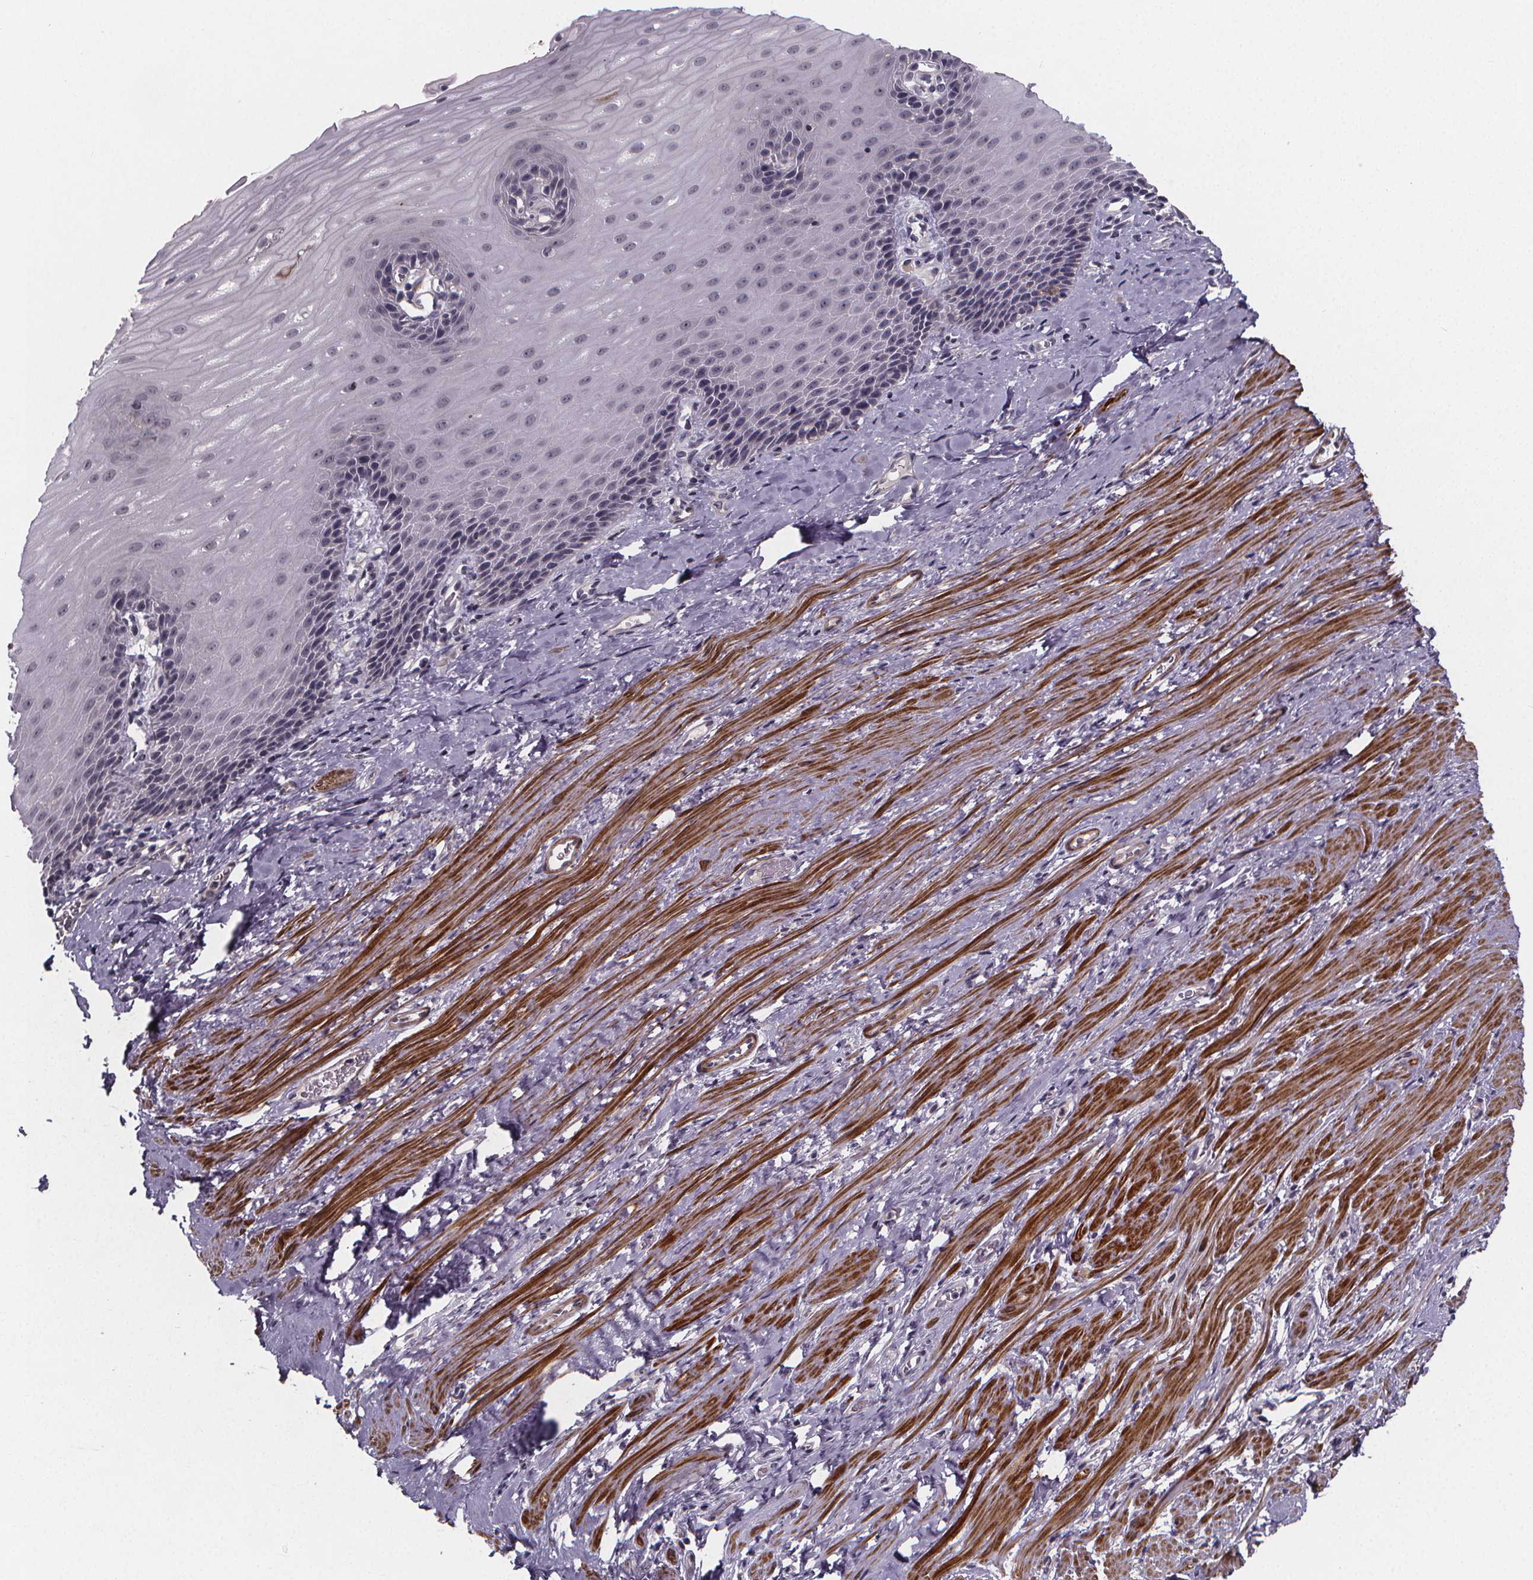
{"staining": {"intensity": "negative", "quantity": "none", "location": "none"}, "tissue": "esophagus", "cell_type": "Squamous epithelial cells", "image_type": "normal", "snomed": [{"axis": "morphology", "description": "Normal tissue, NOS"}, {"axis": "topography", "description": "Esophagus"}], "caption": "An IHC photomicrograph of normal esophagus is shown. There is no staining in squamous epithelial cells of esophagus. (DAB IHC visualized using brightfield microscopy, high magnification).", "gene": "FBXW2", "patient": {"sex": "male", "age": 64}}